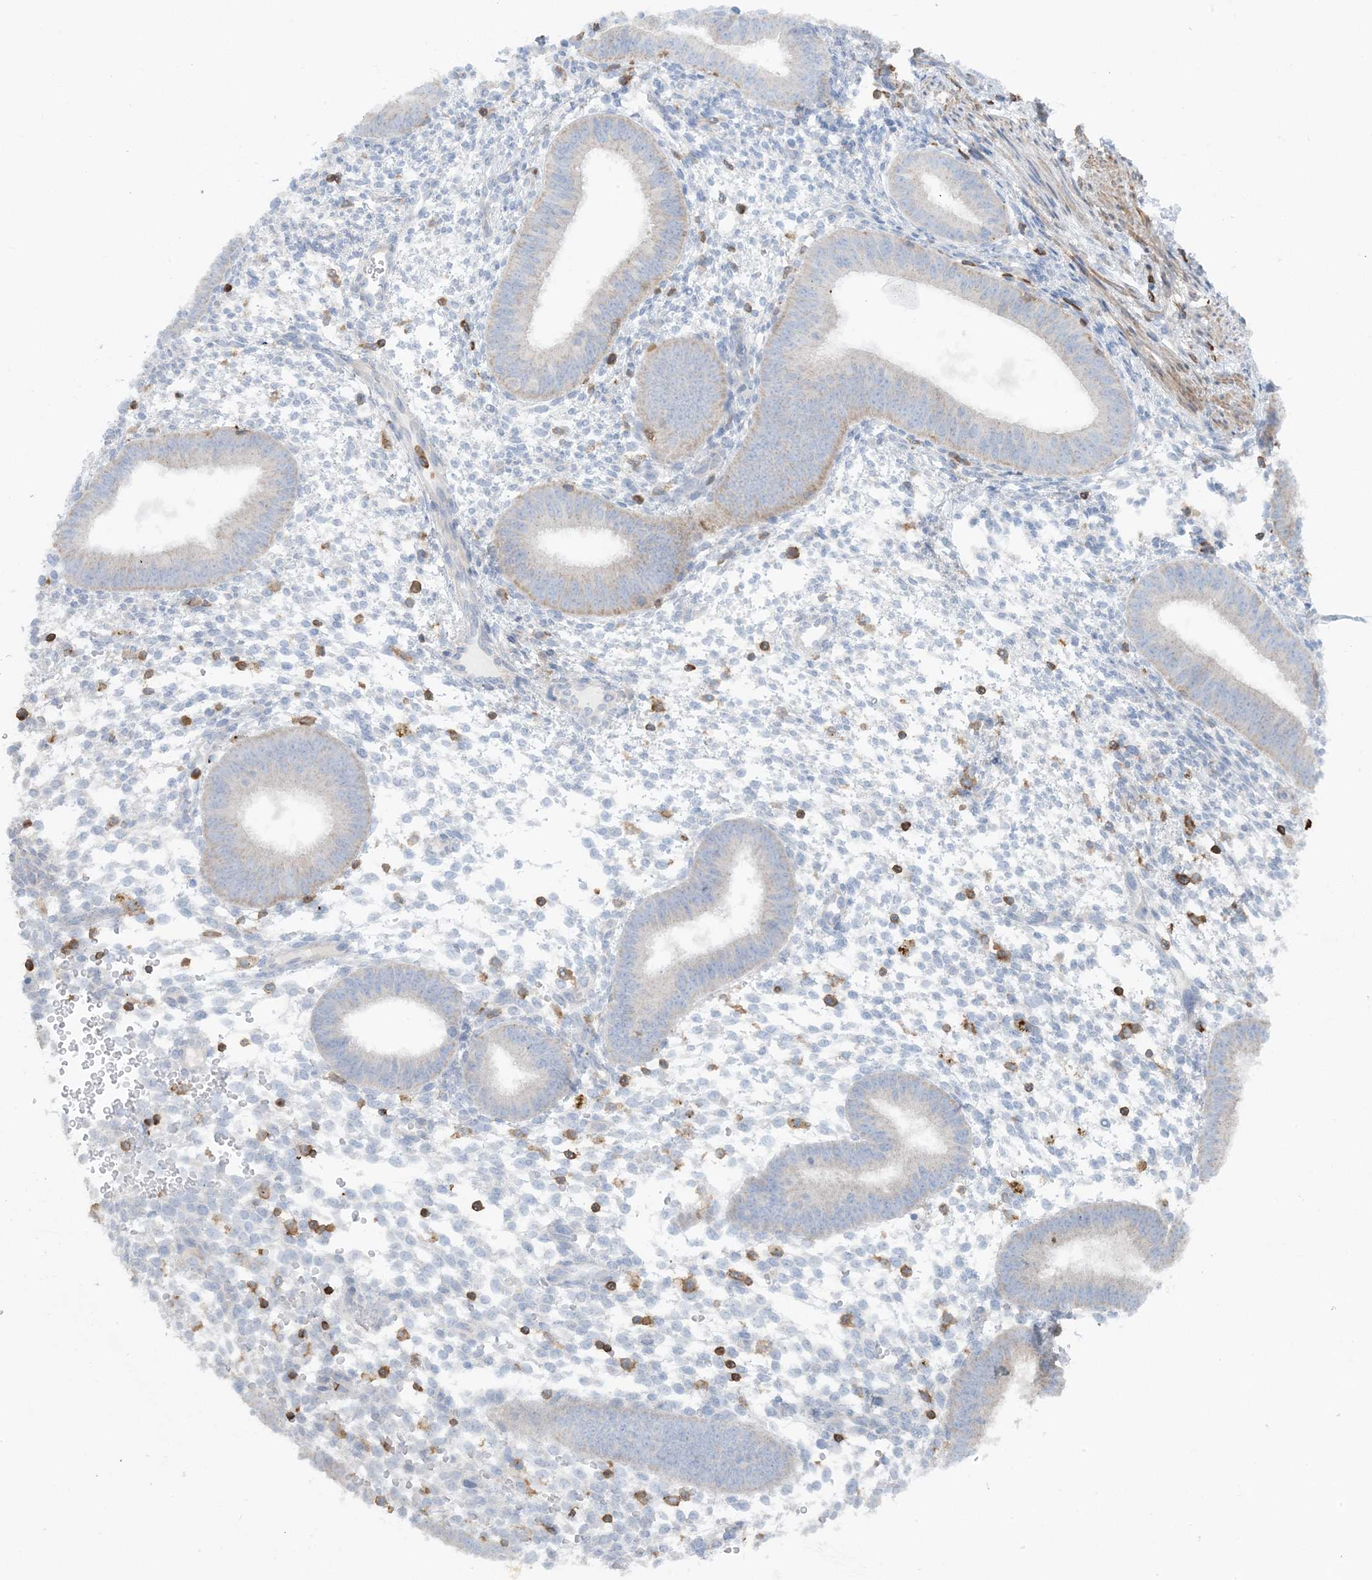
{"staining": {"intensity": "negative", "quantity": "none", "location": "none"}, "tissue": "endometrium", "cell_type": "Cells in endometrial stroma", "image_type": "normal", "snomed": [{"axis": "morphology", "description": "Normal tissue, NOS"}, {"axis": "topography", "description": "Uterus"}, {"axis": "topography", "description": "Endometrium"}], "caption": "Immunohistochemistry of unremarkable endometrium displays no staining in cells in endometrial stroma.", "gene": "ARHGAP30", "patient": {"sex": "female", "age": 48}}